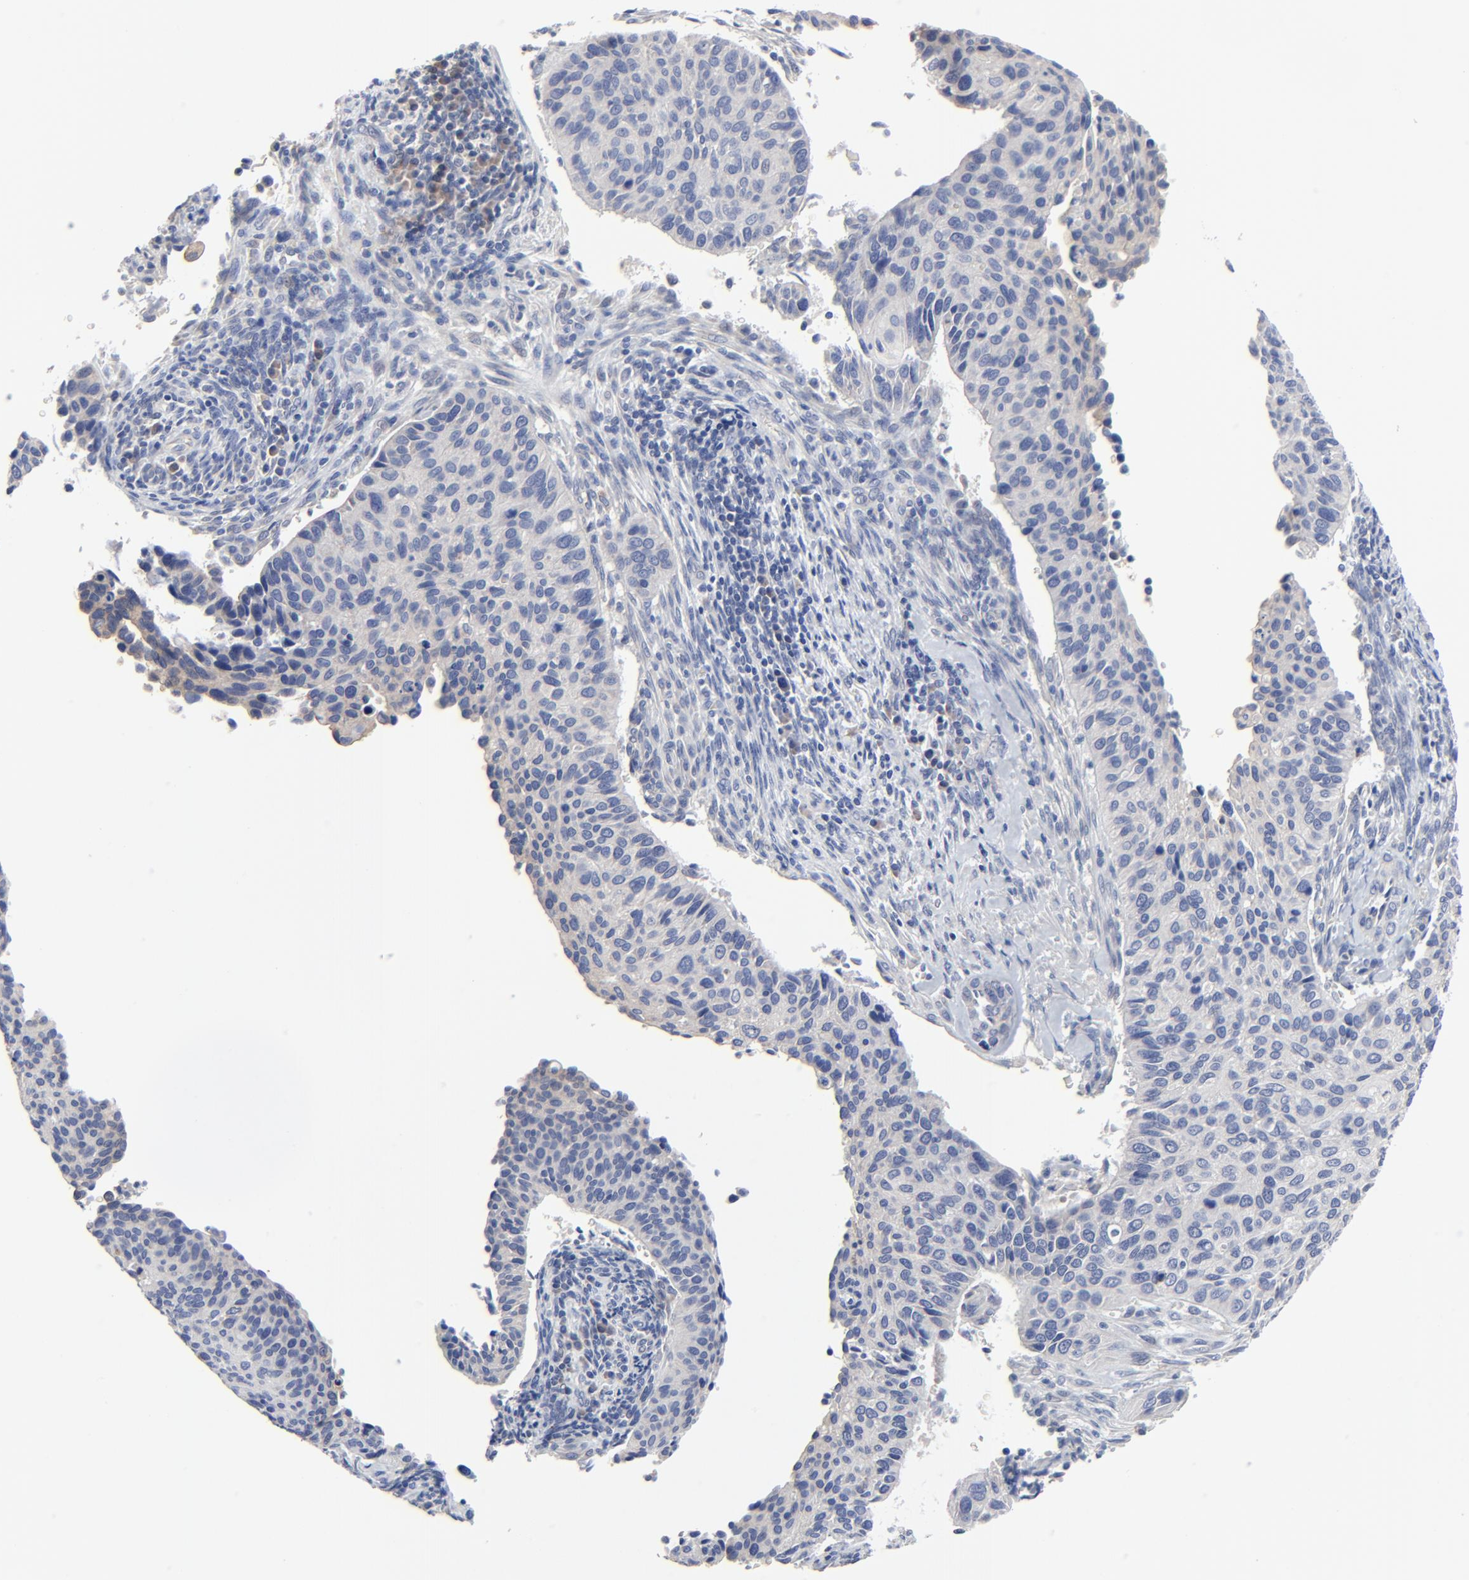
{"staining": {"intensity": "negative", "quantity": "none", "location": "none"}, "tissue": "cervical cancer", "cell_type": "Tumor cells", "image_type": "cancer", "snomed": [{"axis": "morphology", "description": "Adenocarcinoma, NOS"}, {"axis": "topography", "description": "Cervix"}], "caption": "Cervical adenocarcinoma was stained to show a protein in brown. There is no significant positivity in tumor cells.", "gene": "DHRSX", "patient": {"sex": "female", "age": 29}}